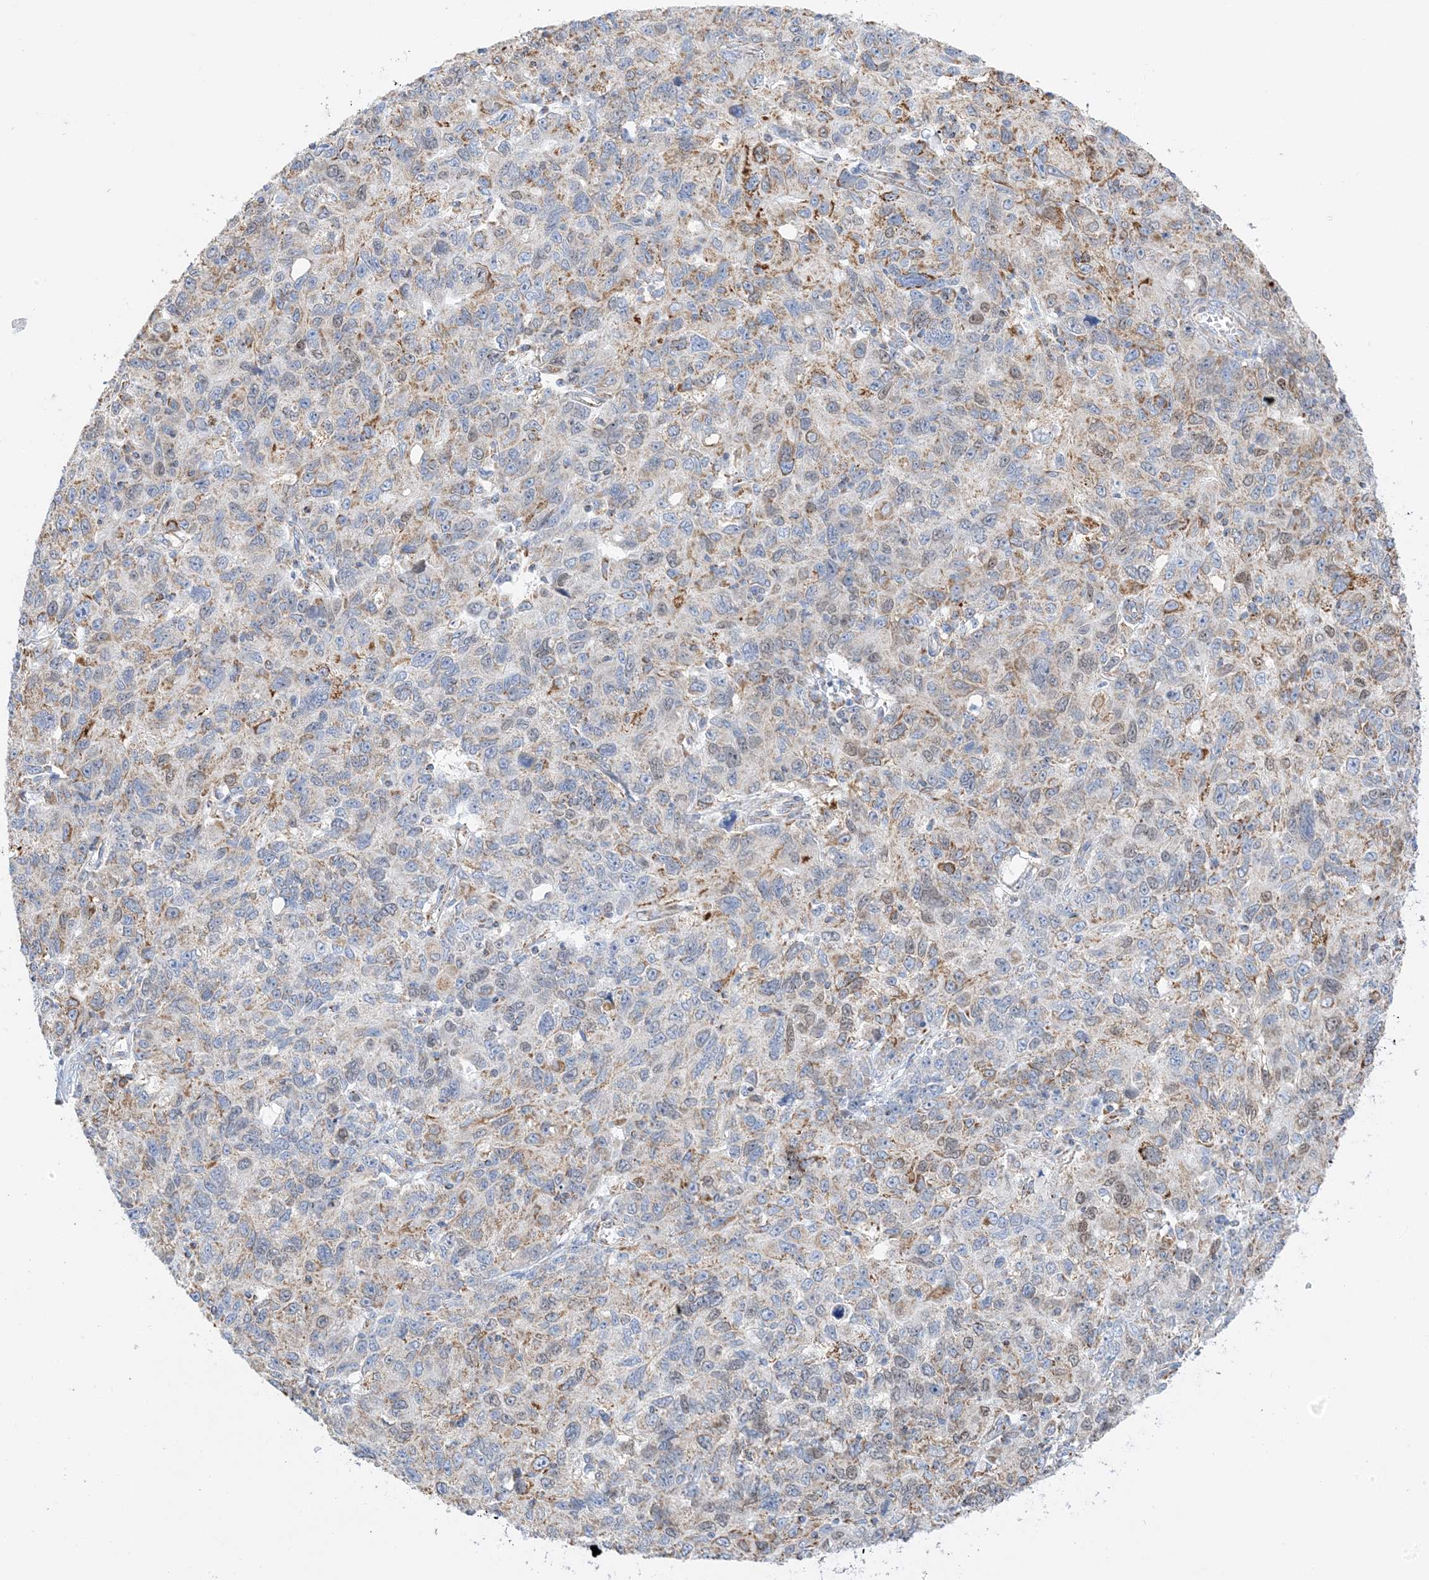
{"staining": {"intensity": "moderate", "quantity": "25%-75%", "location": "cytoplasmic/membranous"}, "tissue": "ovarian cancer", "cell_type": "Tumor cells", "image_type": "cancer", "snomed": [{"axis": "morphology", "description": "Carcinoma, endometroid"}, {"axis": "topography", "description": "Ovary"}], "caption": "This is an image of IHC staining of ovarian endometroid carcinoma, which shows moderate positivity in the cytoplasmic/membranous of tumor cells.", "gene": "CAPN13", "patient": {"sex": "female", "age": 42}}